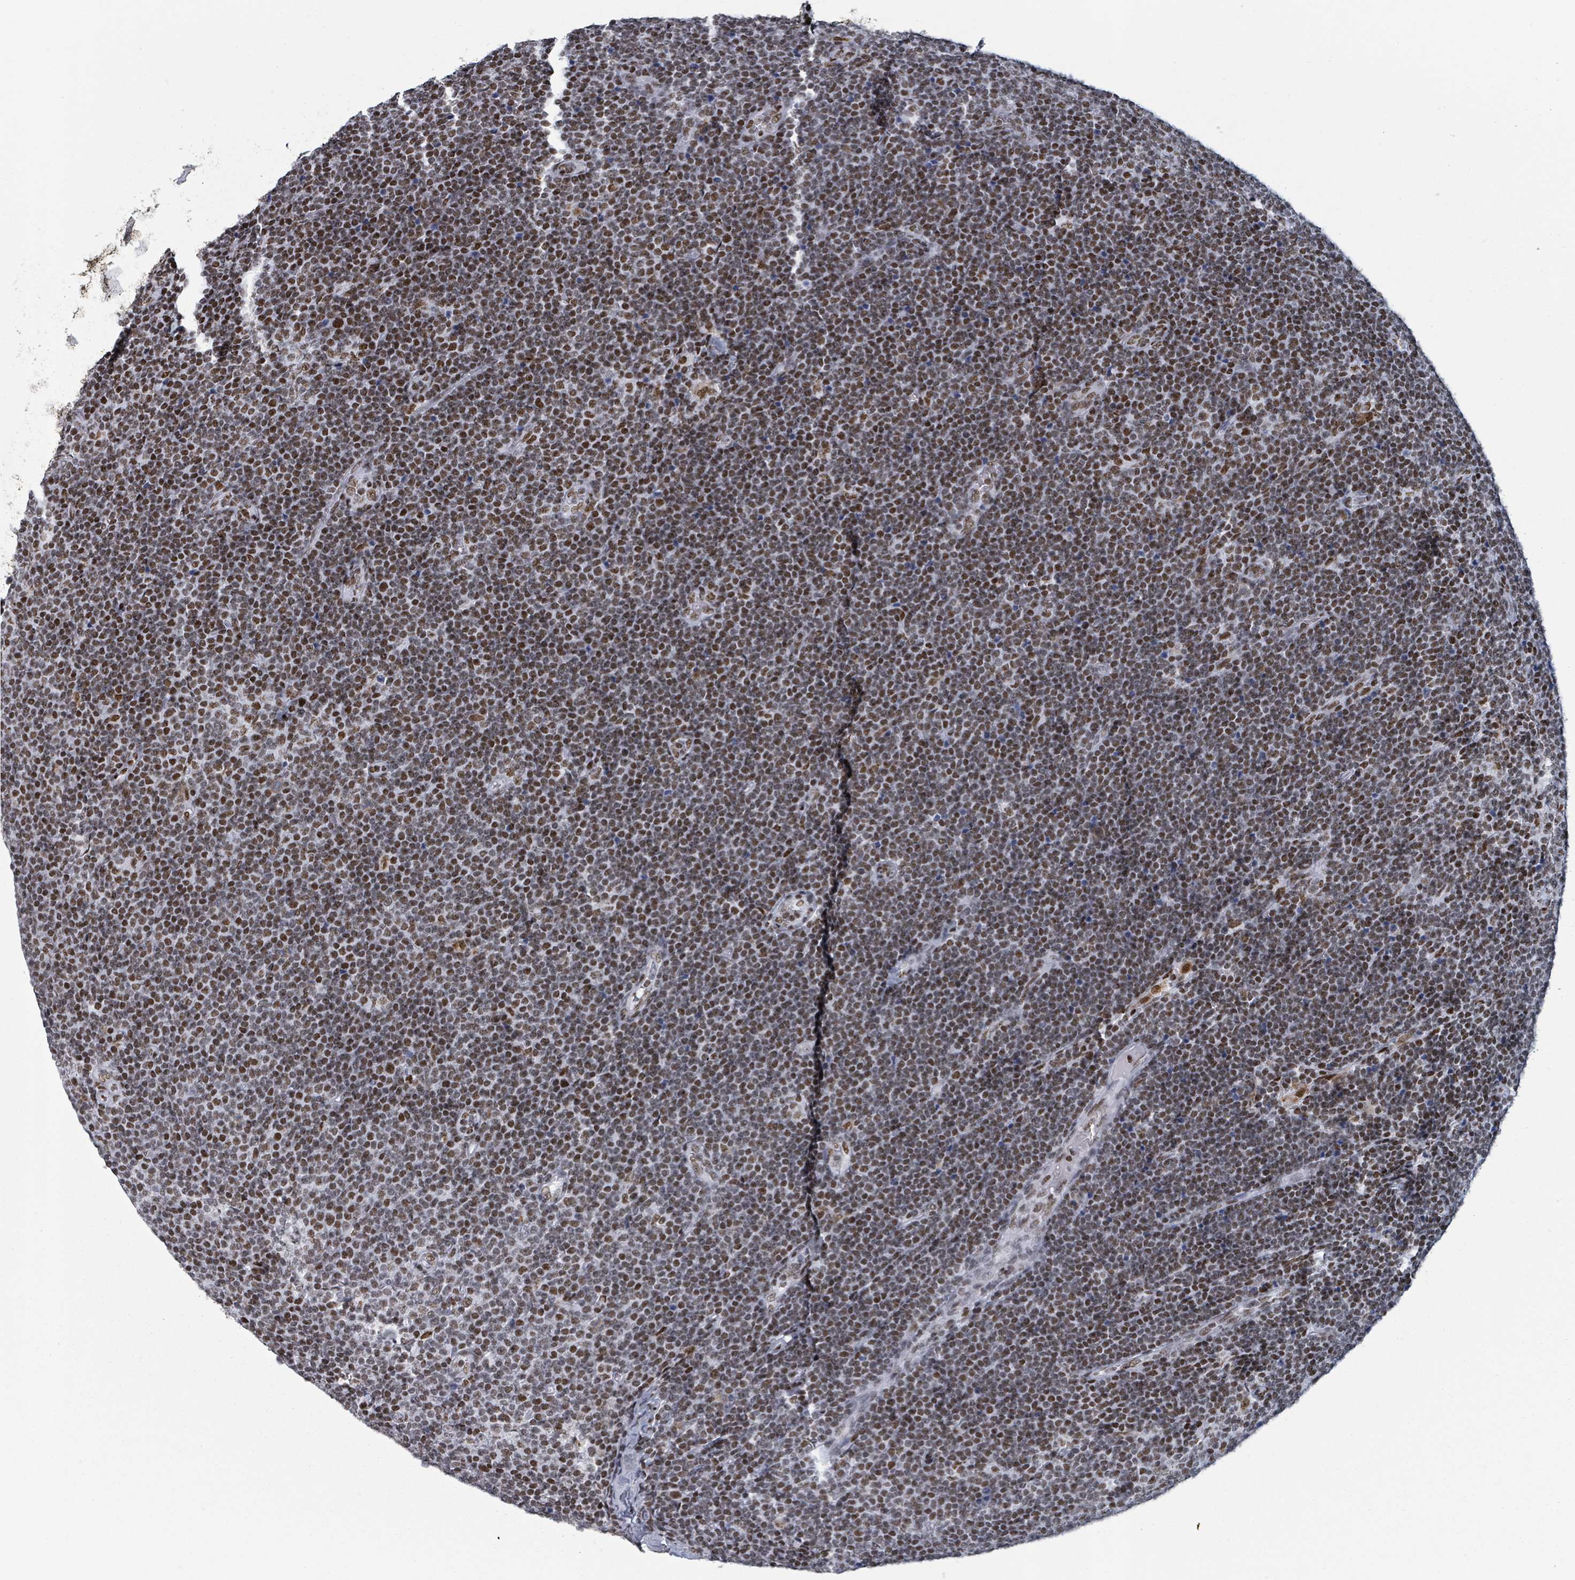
{"staining": {"intensity": "moderate", "quantity": ">75%", "location": "nuclear"}, "tissue": "lymphoma", "cell_type": "Tumor cells", "image_type": "cancer", "snomed": [{"axis": "morphology", "description": "Malignant lymphoma, non-Hodgkin's type, Low grade"}, {"axis": "topography", "description": "Lymph node"}], "caption": "Brown immunohistochemical staining in lymphoma reveals moderate nuclear expression in about >75% of tumor cells.", "gene": "DHX16", "patient": {"sex": "male", "age": 48}}